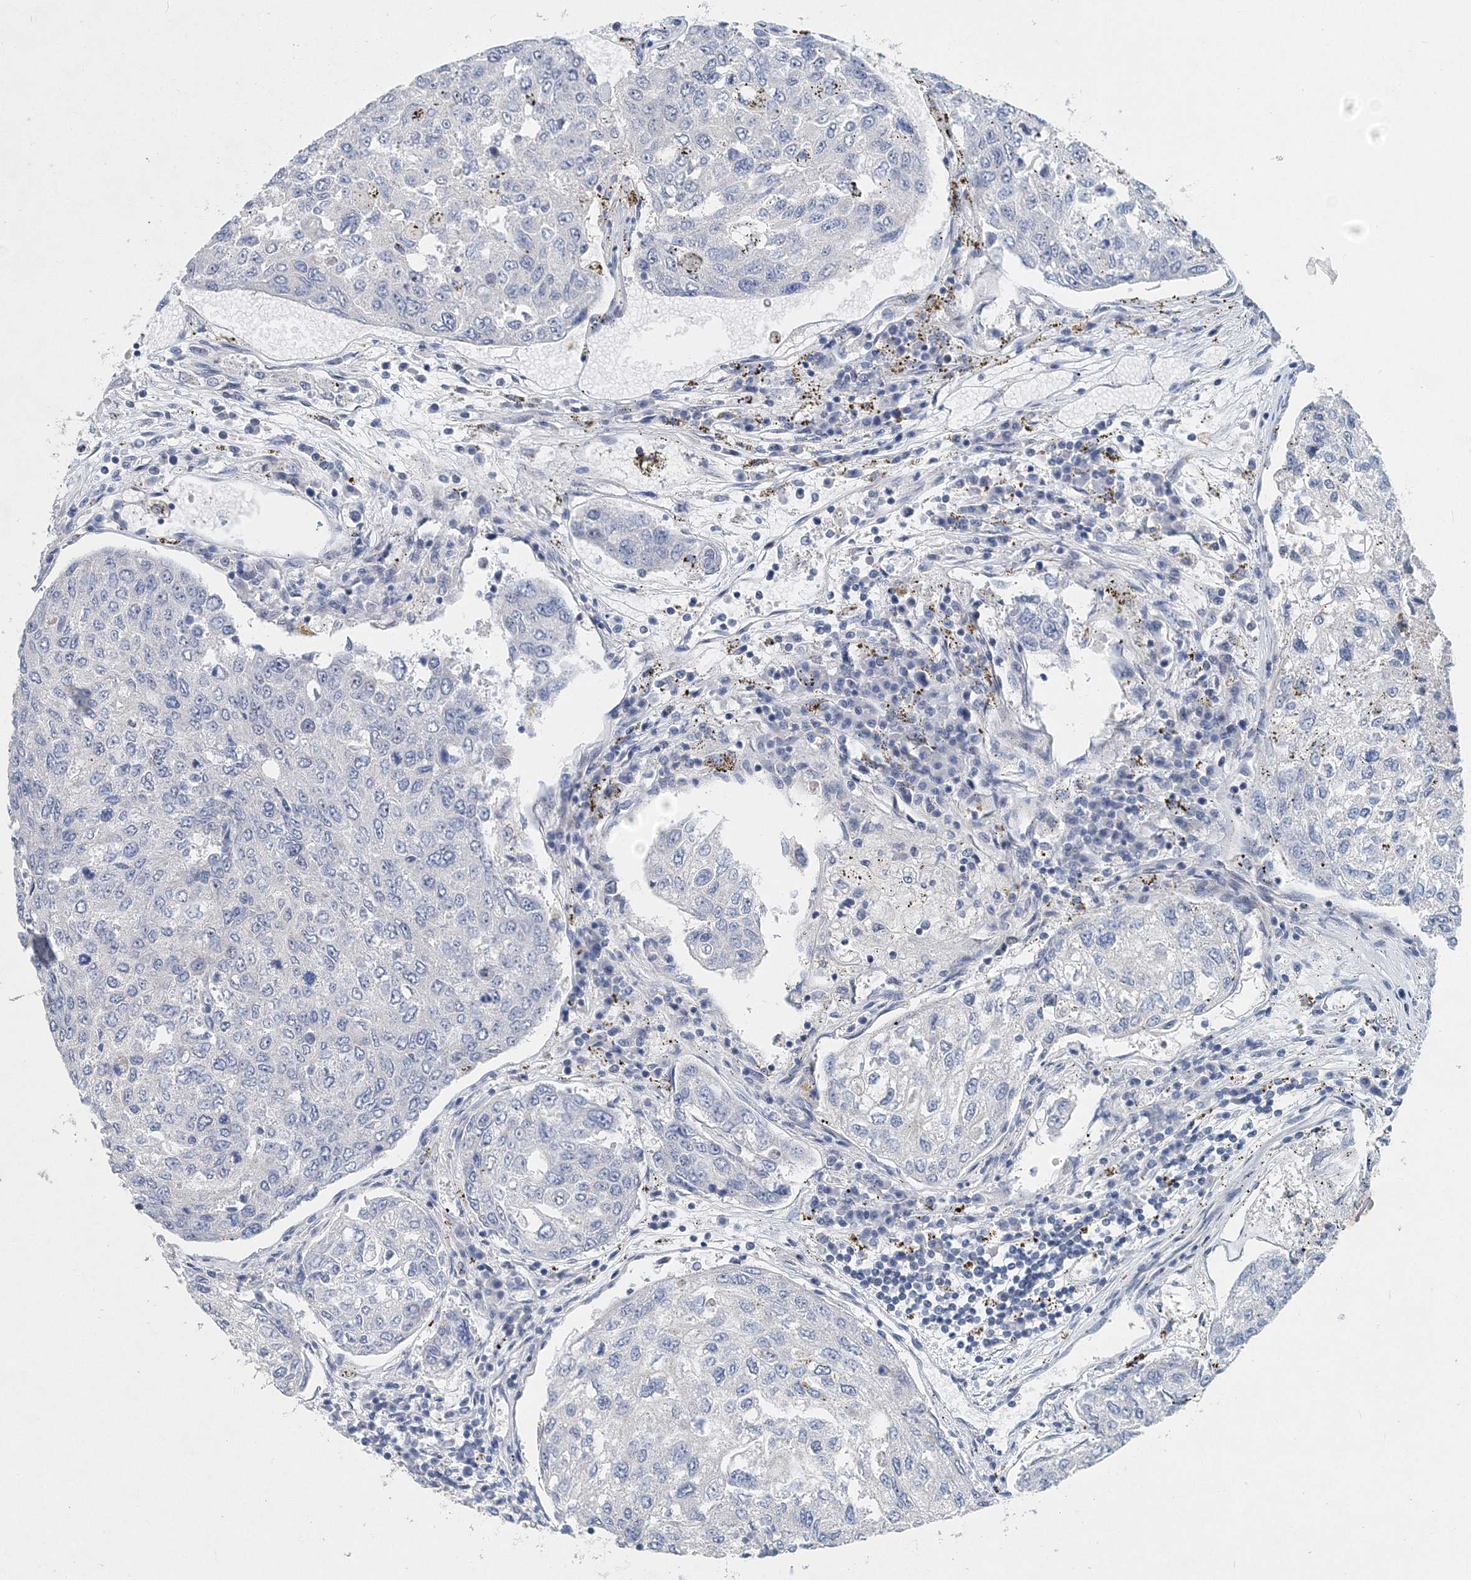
{"staining": {"intensity": "negative", "quantity": "none", "location": "none"}, "tissue": "urothelial cancer", "cell_type": "Tumor cells", "image_type": "cancer", "snomed": [{"axis": "morphology", "description": "Urothelial carcinoma, High grade"}, {"axis": "topography", "description": "Lymph node"}, {"axis": "topography", "description": "Urinary bladder"}], "caption": "An IHC micrograph of urothelial carcinoma (high-grade) is shown. There is no staining in tumor cells of urothelial carcinoma (high-grade).", "gene": "UIMC1", "patient": {"sex": "male", "age": 51}}